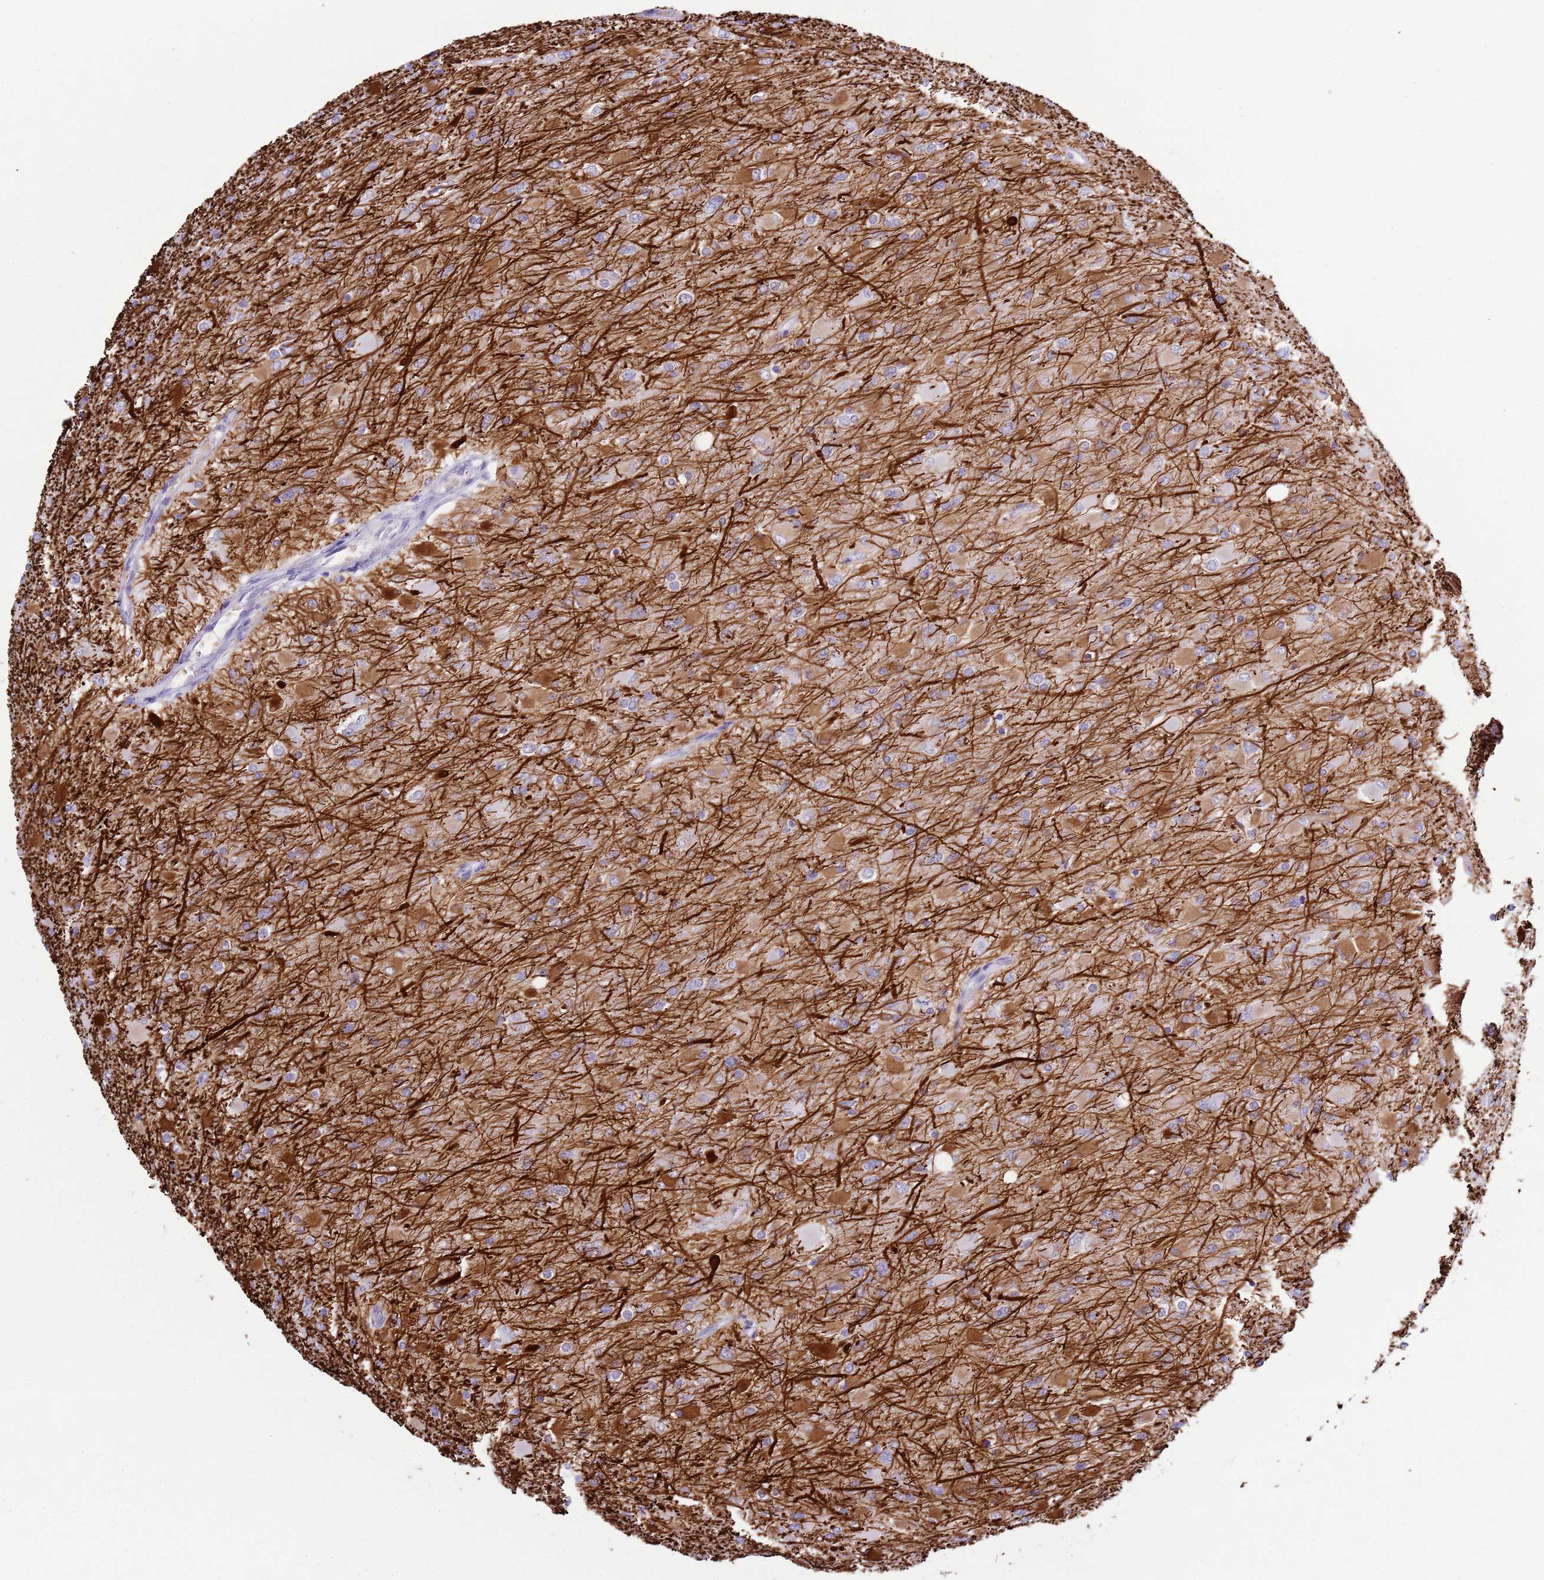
{"staining": {"intensity": "strong", "quantity": "<25%", "location": "cytoplasmic/membranous"}, "tissue": "glioma", "cell_type": "Tumor cells", "image_type": "cancer", "snomed": [{"axis": "morphology", "description": "Glioma, malignant, High grade"}, {"axis": "topography", "description": "Cerebral cortex"}], "caption": "A high-resolution micrograph shows immunohistochemistry (IHC) staining of malignant glioma (high-grade), which exhibits strong cytoplasmic/membranous positivity in about <25% of tumor cells.", "gene": "XPO7", "patient": {"sex": "female", "age": 36}}